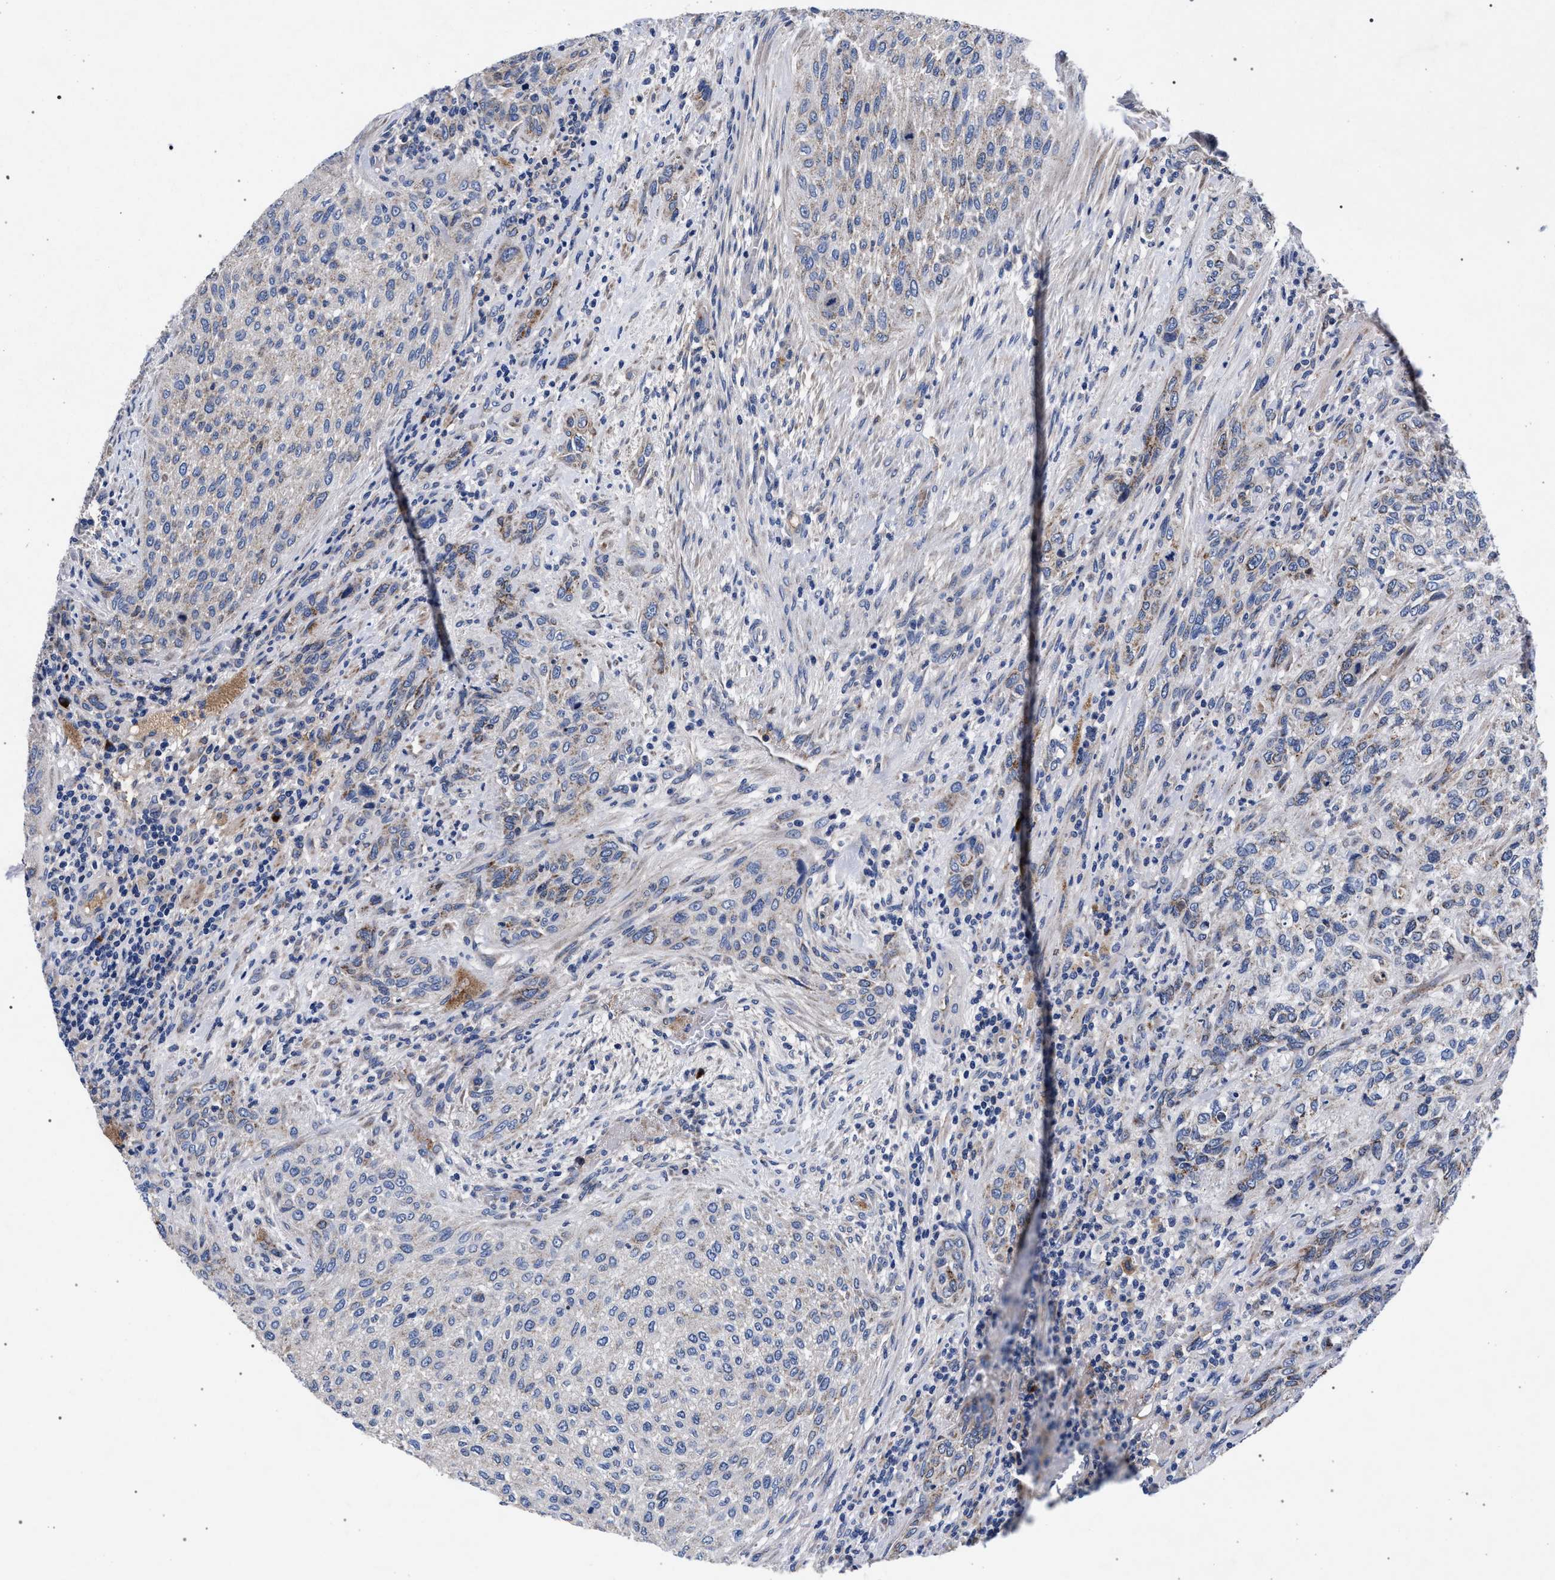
{"staining": {"intensity": "weak", "quantity": "<25%", "location": "cytoplasmic/membranous"}, "tissue": "urothelial cancer", "cell_type": "Tumor cells", "image_type": "cancer", "snomed": [{"axis": "morphology", "description": "Urothelial carcinoma, Low grade"}, {"axis": "morphology", "description": "Urothelial carcinoma, High grade"}, {"axis": "topography", "description": "Urinary bladder"}], "caption": "IHC histopathology image of neoplastic tissue: human urothelial cancer stained with DAB (3,3'-diaminobenzidine) exhibits no significant protein staining in tumor cells. (DAB (3,3'-diaminobenzidine) IHC visualized using brightfield microscopy, high magnification).", "gene": "ACOX1", "patient": {"sex": "male", "age": 35}}